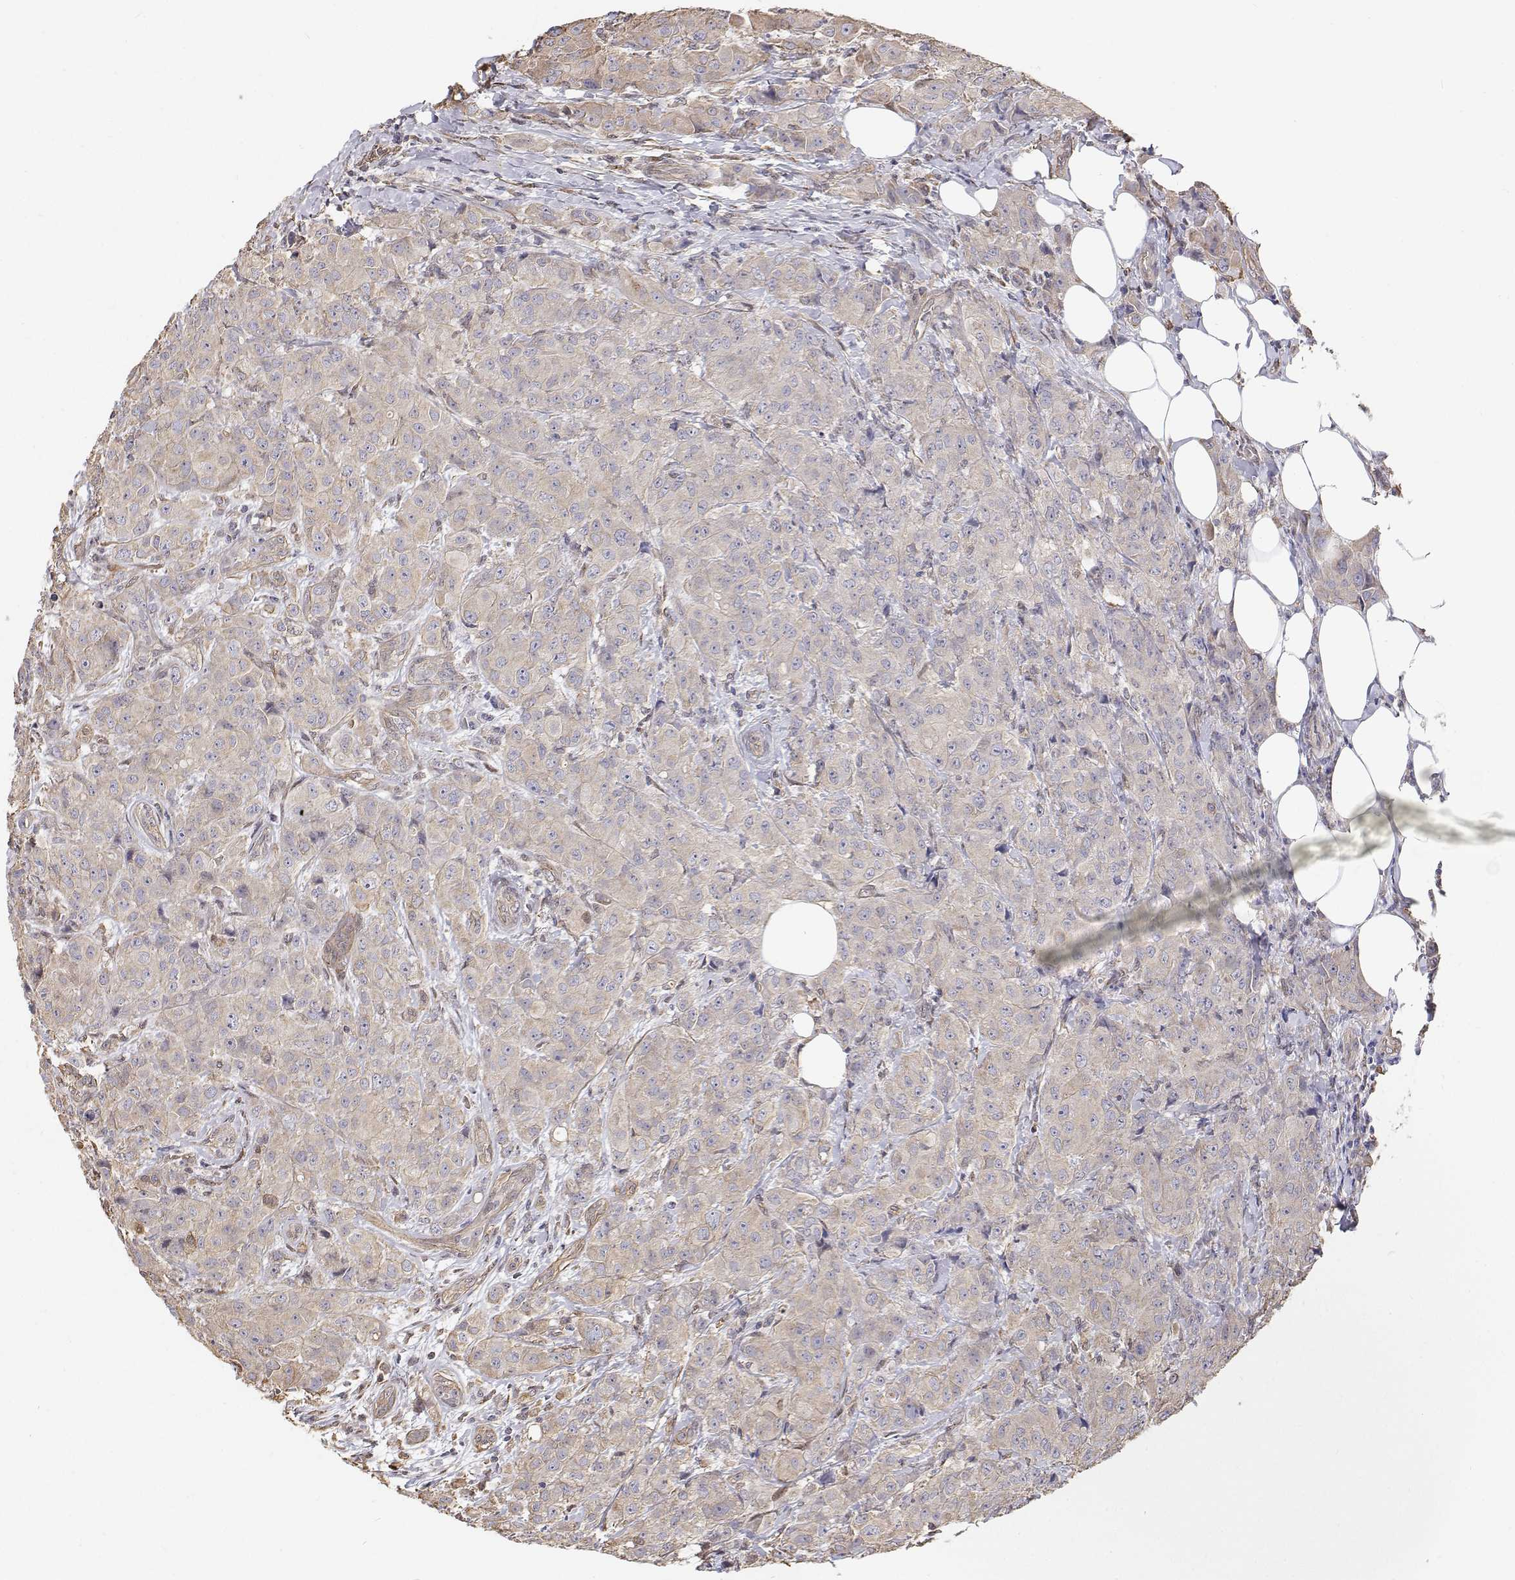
{"staining": {"intensity": "negative", "quantity": "none", "location": "none"}, "tissue": "breast cancer", "cell_type": "Tumor cells", "image_type": "cancer", "snomed": [{"axis": "morphology", "description": "Normal tissue, NOS"}, {"axis": "morphology", "description": "Duct carcinoma"}, {"axis": "topography", "description": "Breast"}], "caption": "Immunohistochemistry of human breast cancer shows no staining in tumor cells.", "gene": "GSDMA", "patient": {"sex": "female", "age": 43}}